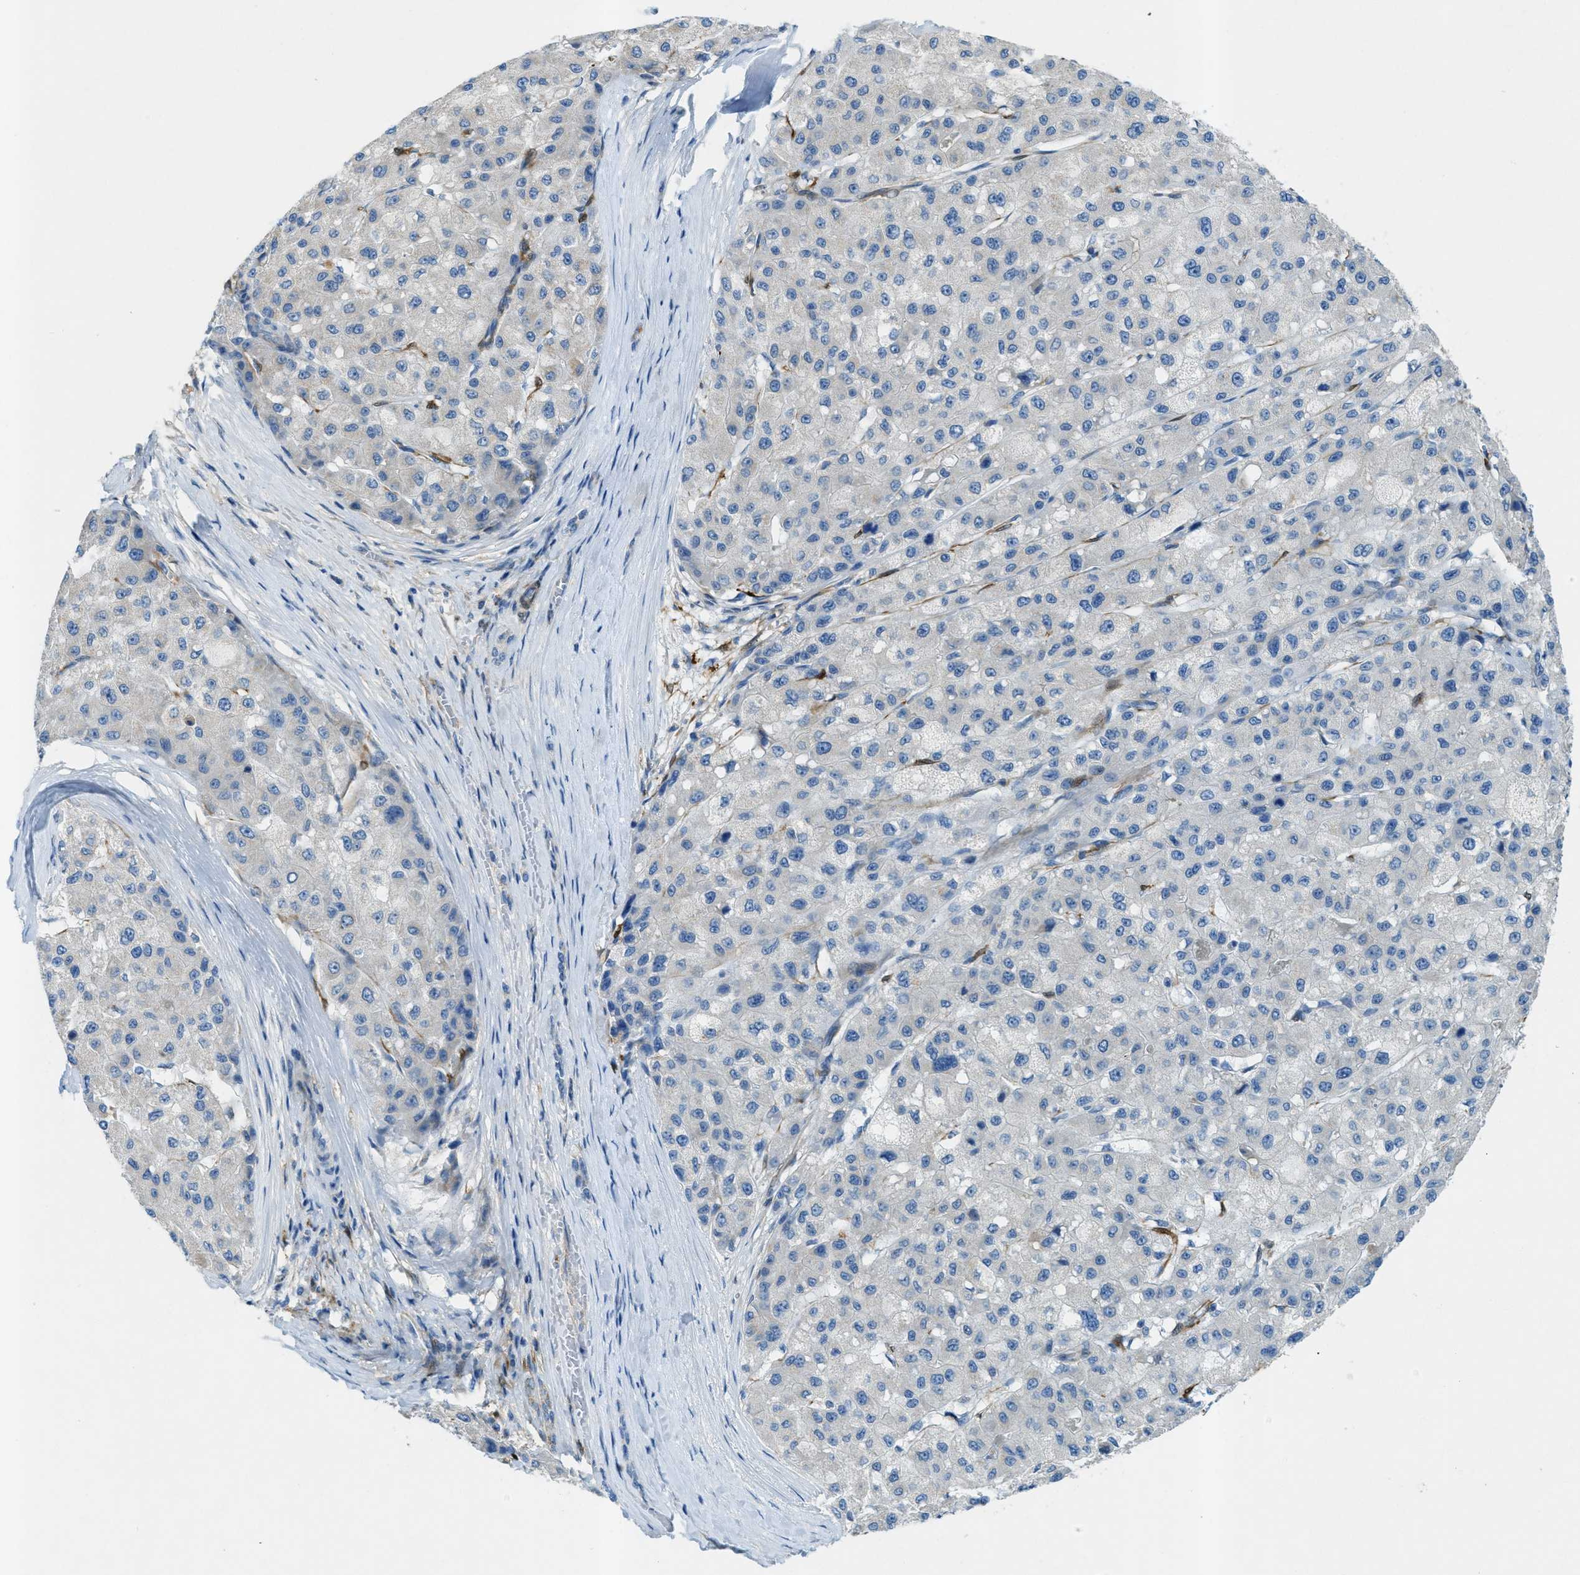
{"staining": {"intensity": "negative", "quantity": "none", "location": "none"}, "tissue": "liver cancer", "cell_type": "Tumor cells", "image_type": "cancer", "snomed": [{"axis": "morphology", "description": "Carcinoma, Hepatocellular, NOS"}, {"axis": "topography", "description": "Liver"}], "caption": "There is no significant staining in tumor cells of hepatocellular carcinoma (liver).", "gene": "CYGB", "patient": {"sex": "male", "age": 80}}